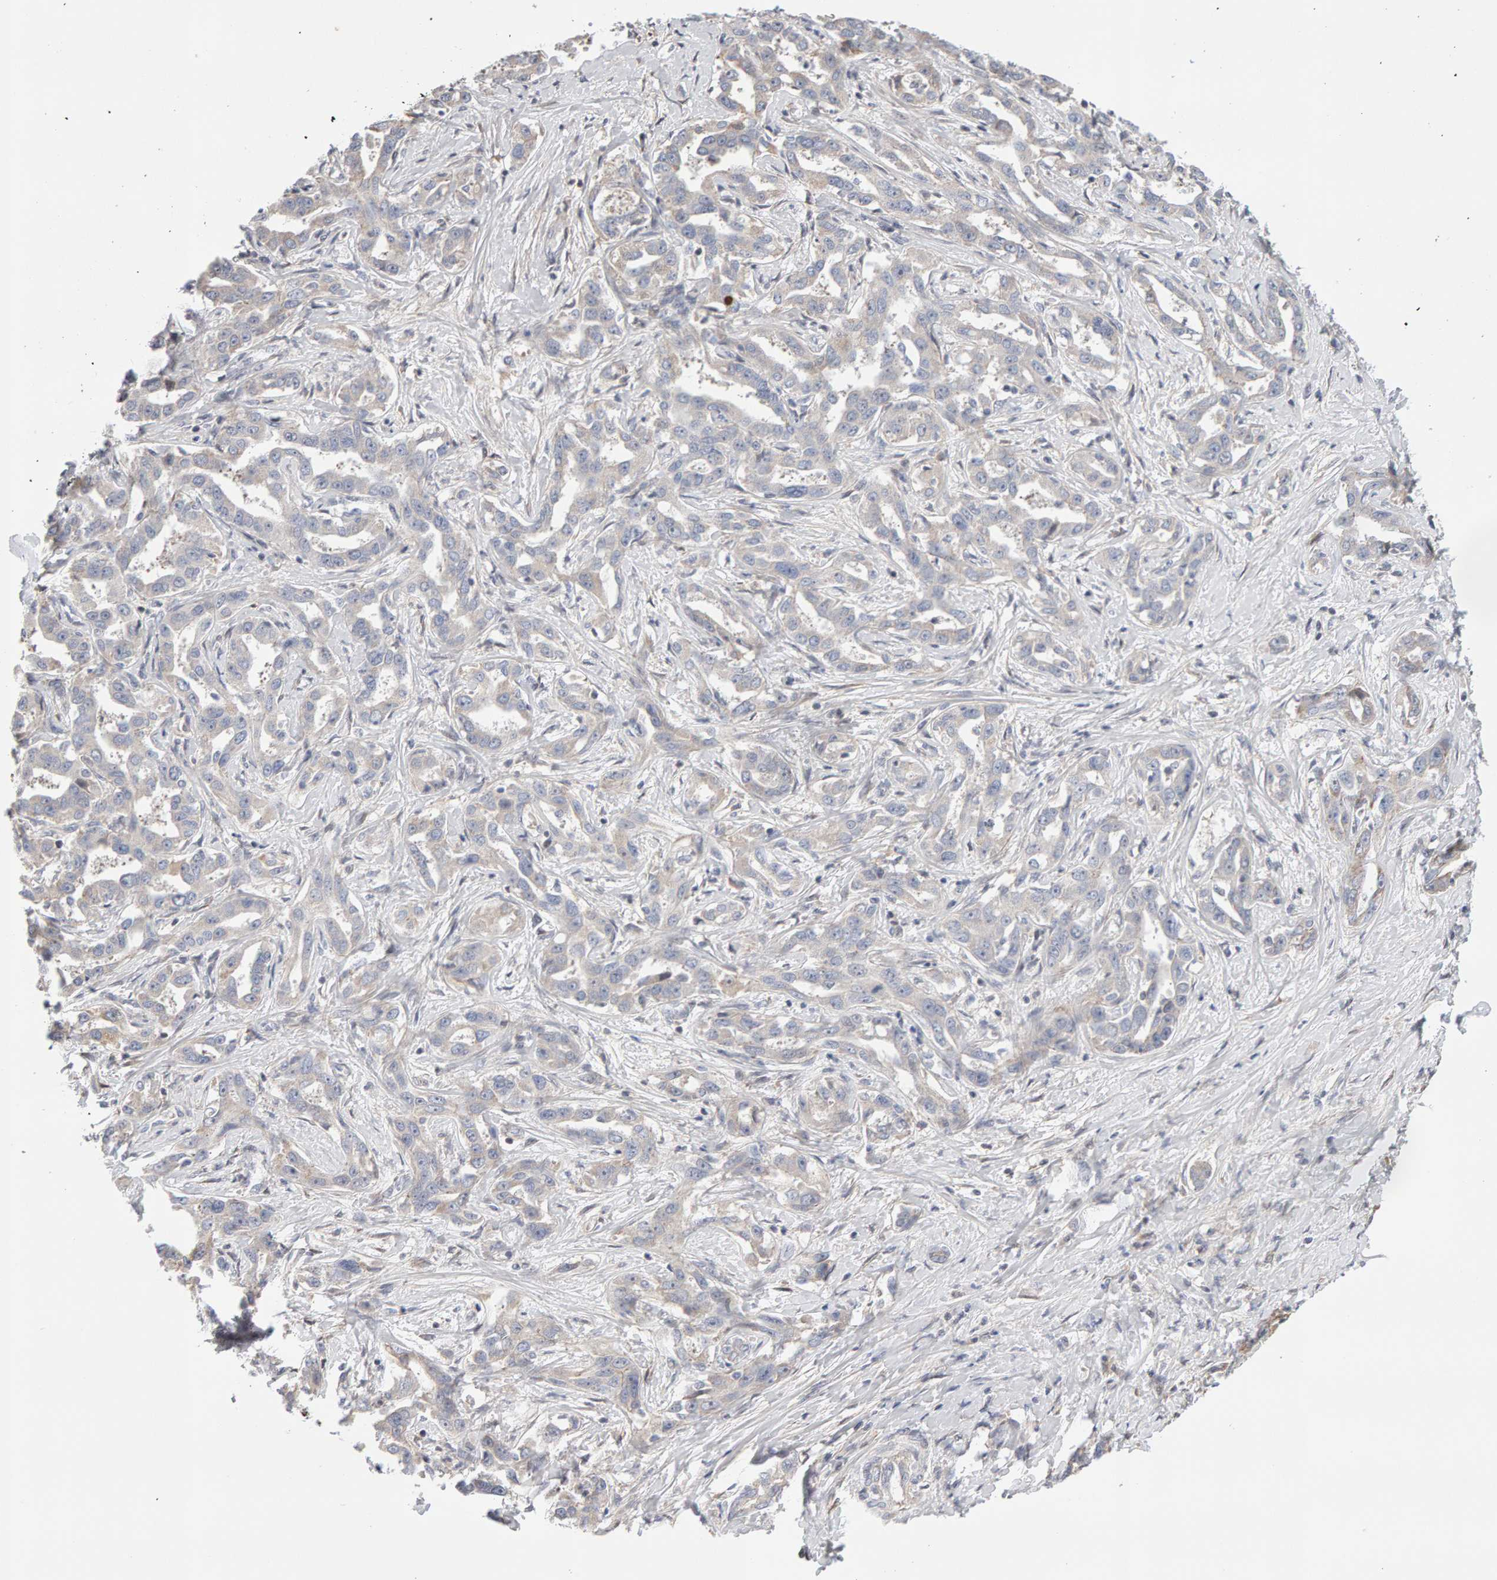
{"staining": {"intensity": "weak", "quantity": "25%-75%", "location": "cytoplasmic/membranous"}, "tissue": "liver cancer", "cell_type": "Tumor cells", "image_type": "cancer", "snomed": [{"axis": "morphology", "description": "Cholangiocarcinoma"}, {"axis": "topography", "description": "Liver"}], "caption": "Liver cancer stained with a protein marker reveals weak staining in tumor cells.", "gene": "LZTS1", "patient": {"sex": "male", "age": 59}}